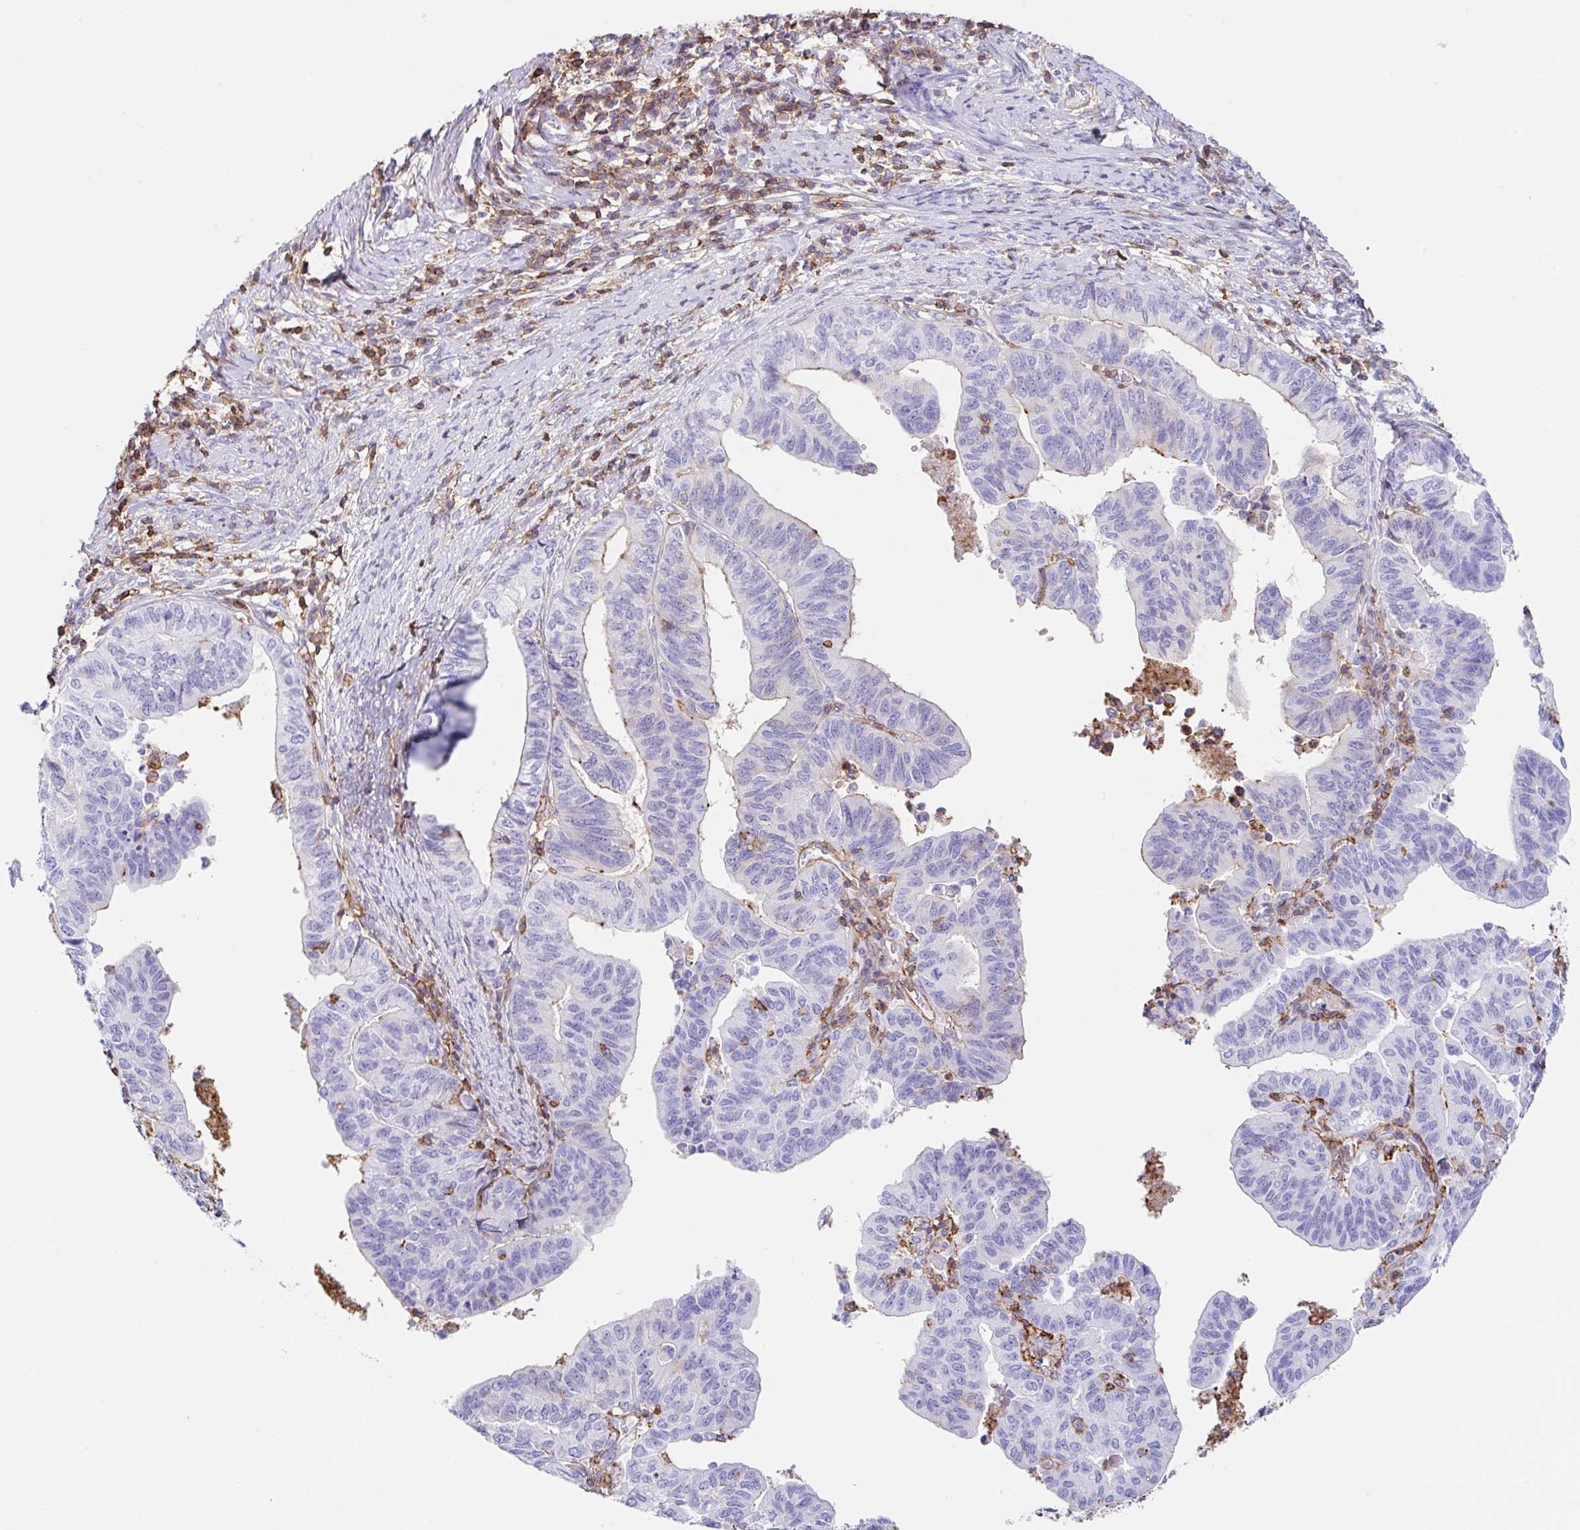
{"staining": {"intensity": "negative", "quantity": "none", "location": "none"}, "tissue": "endometrial cancer", "cell_type": "Tumor cells", "image_type": "cancer", "snomed": [{"axis": "morphology", "description": "Adenocarcinoma, NOS"}, {"axis": "topography", "description": "Endometrium"}], "caption": "Protein analysis of endometrial adenocarcinoma reveals no significant positivity in tumor cells.", "gene": "MTTP", "patient": {"sex": "female", "age": 65}}